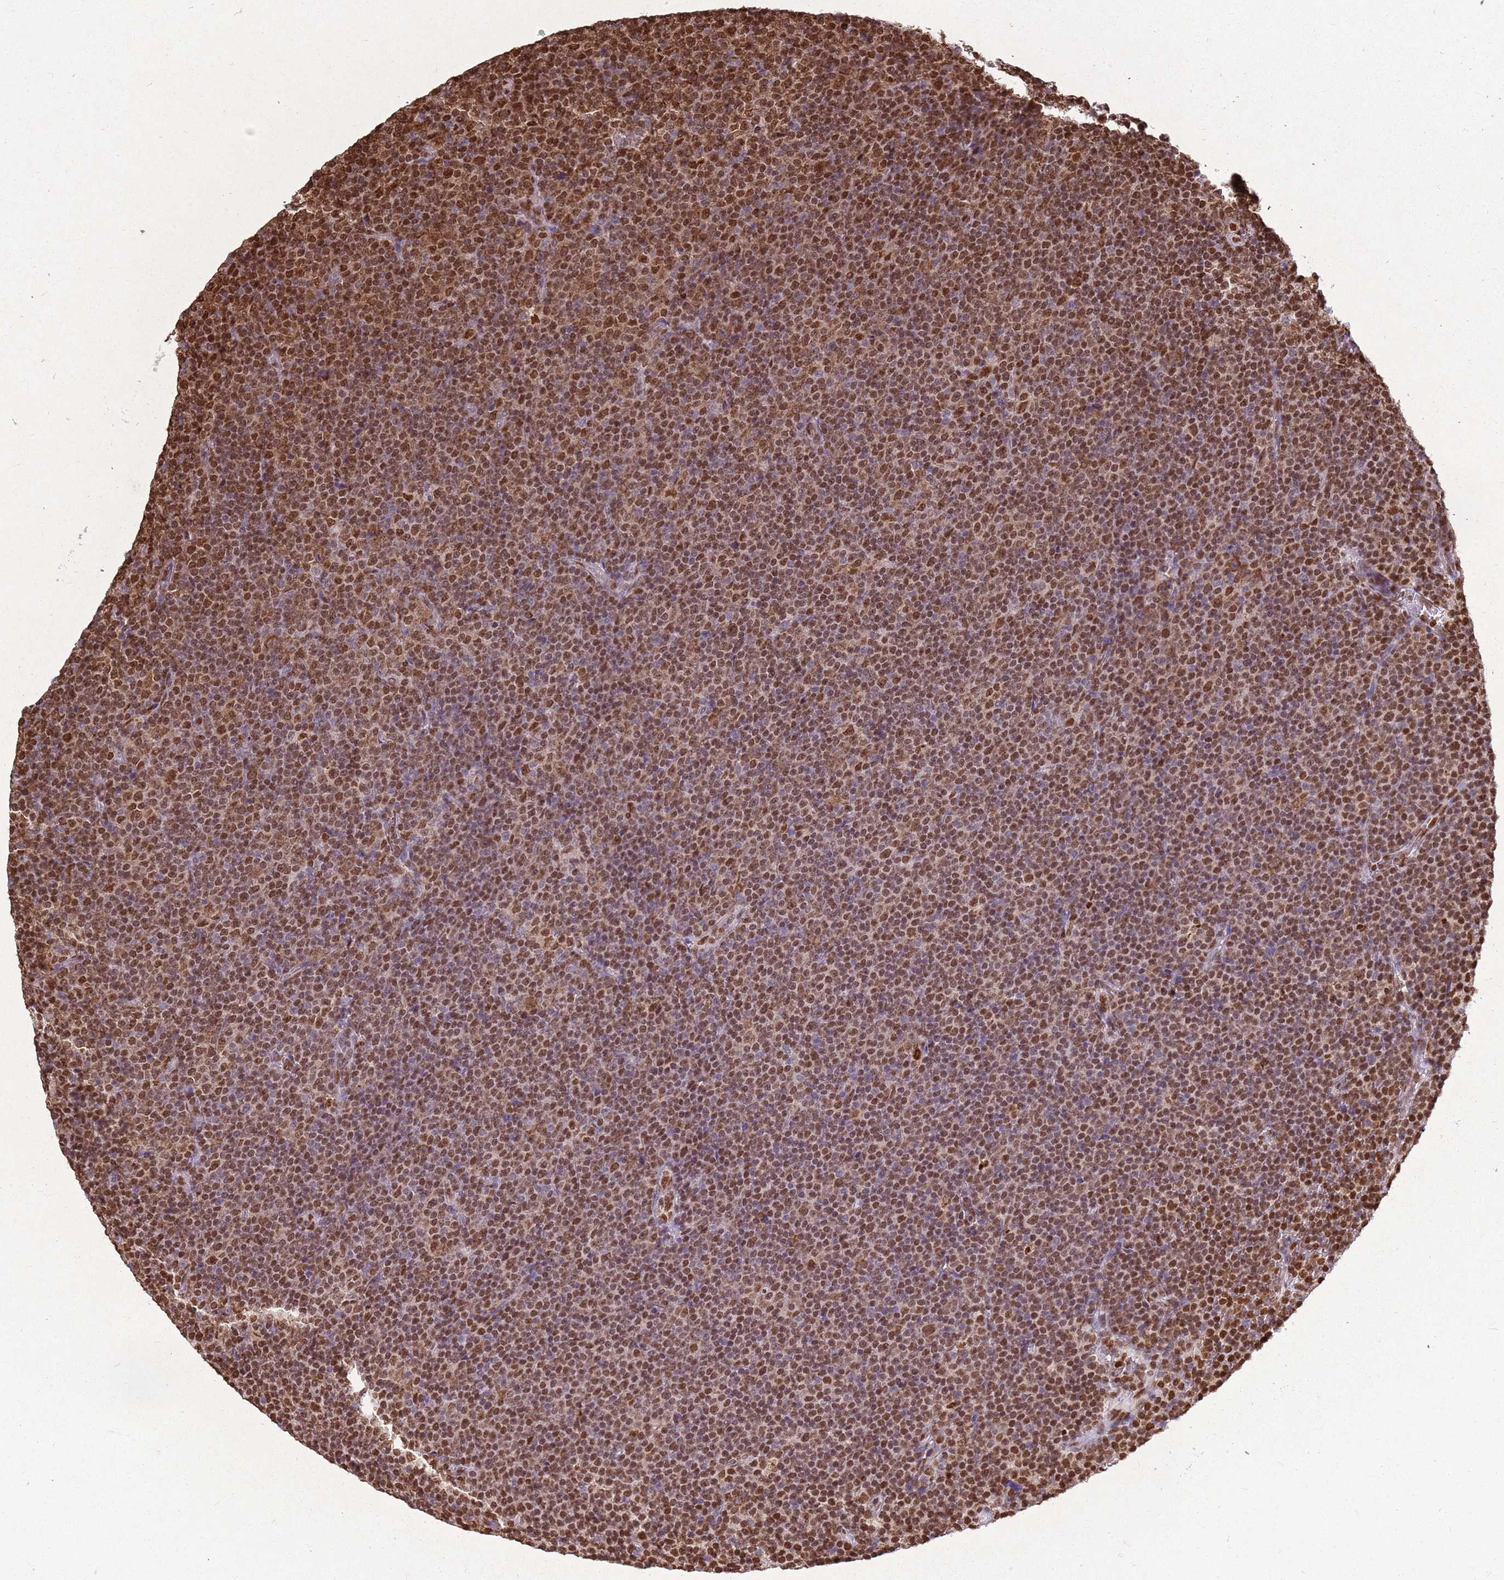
{"staining": {"intensity": "moderate", "quantity": ">75%", "location": "nuclear"}, "tissue": "lymphoma", "cell_type": "Tumor cells", "image_type": "cancer", "snomed": [{"axis": "morphology", "description": "Malignant lymphoma, non-Hodgkin's type, Low grade"}, {"axis": "topography", "description": "Lymph node"}], "caption": "This is a photomicrograph of IHC staining of low-grade malignant lymphoma, non-Hodgkin's type, which shows moderate expression in the nuclear of tumor cells.", "gene": "APEX1", "patient": {"sex": "female", "age": 67}}